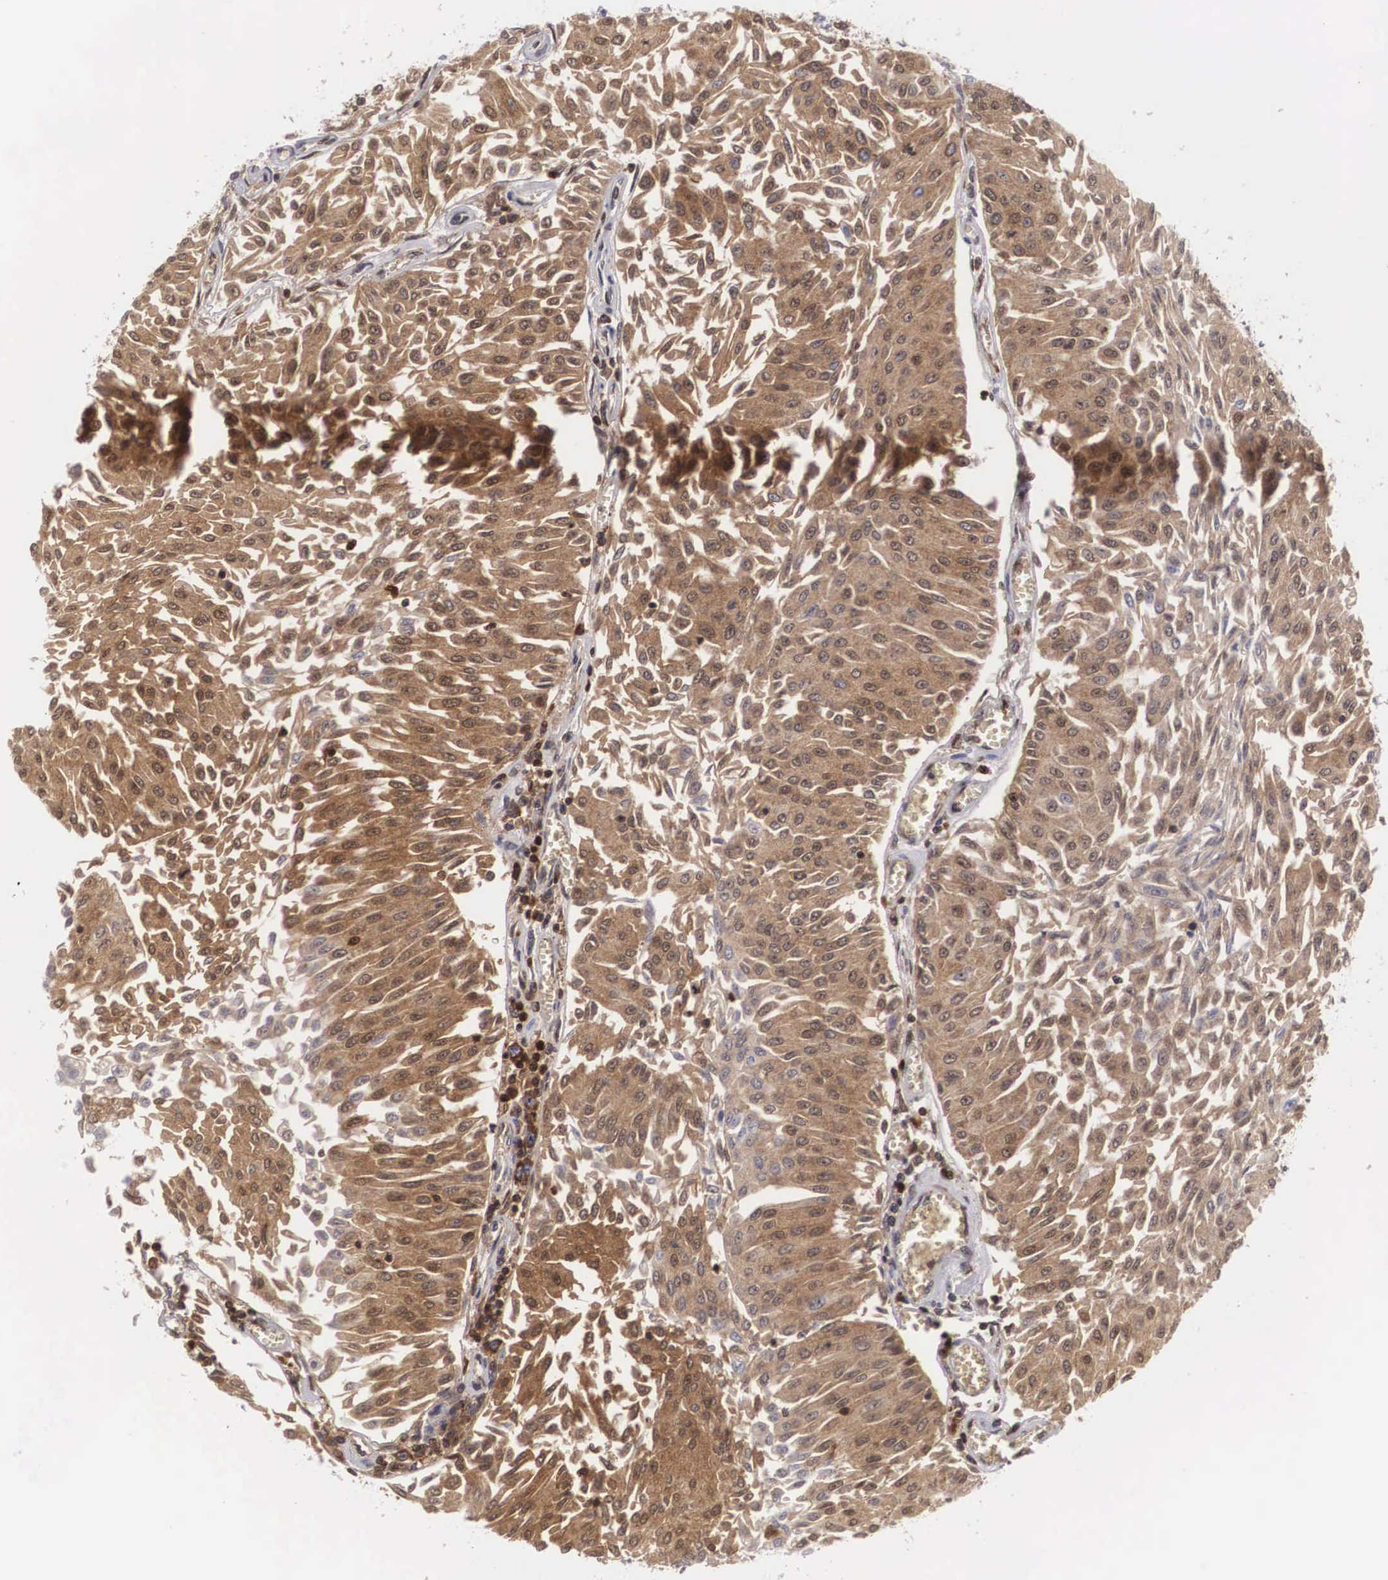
{"staining": {"intensity": "moderate", "quantity": ">75%", "location": "cytoplasmic/membranous,nuclear"}, "tissue": "urothelial cancer", "cell_type": "Tumor cells", "image_type": "cancer", "snomed": [{"axis": "morphology", "description": "Urothelial carcinoma, Low grade"}, {"axis": "topography", "description": "Urinary bladder"}], "caption": "DAB immunohistochemical staining of human urothelial cancer reveals moderate cytoplasmic/membranous and nuclear protein expression in approximately >75% of tumor cells. The staining was performed using DAB (3,3'-diaminobenzidine), with brown indicating positive protein expression. Nuclei are stained blue with hematoxylin.", "gene": "ADSL", "patient": {"sex": "male", "age": 86}}